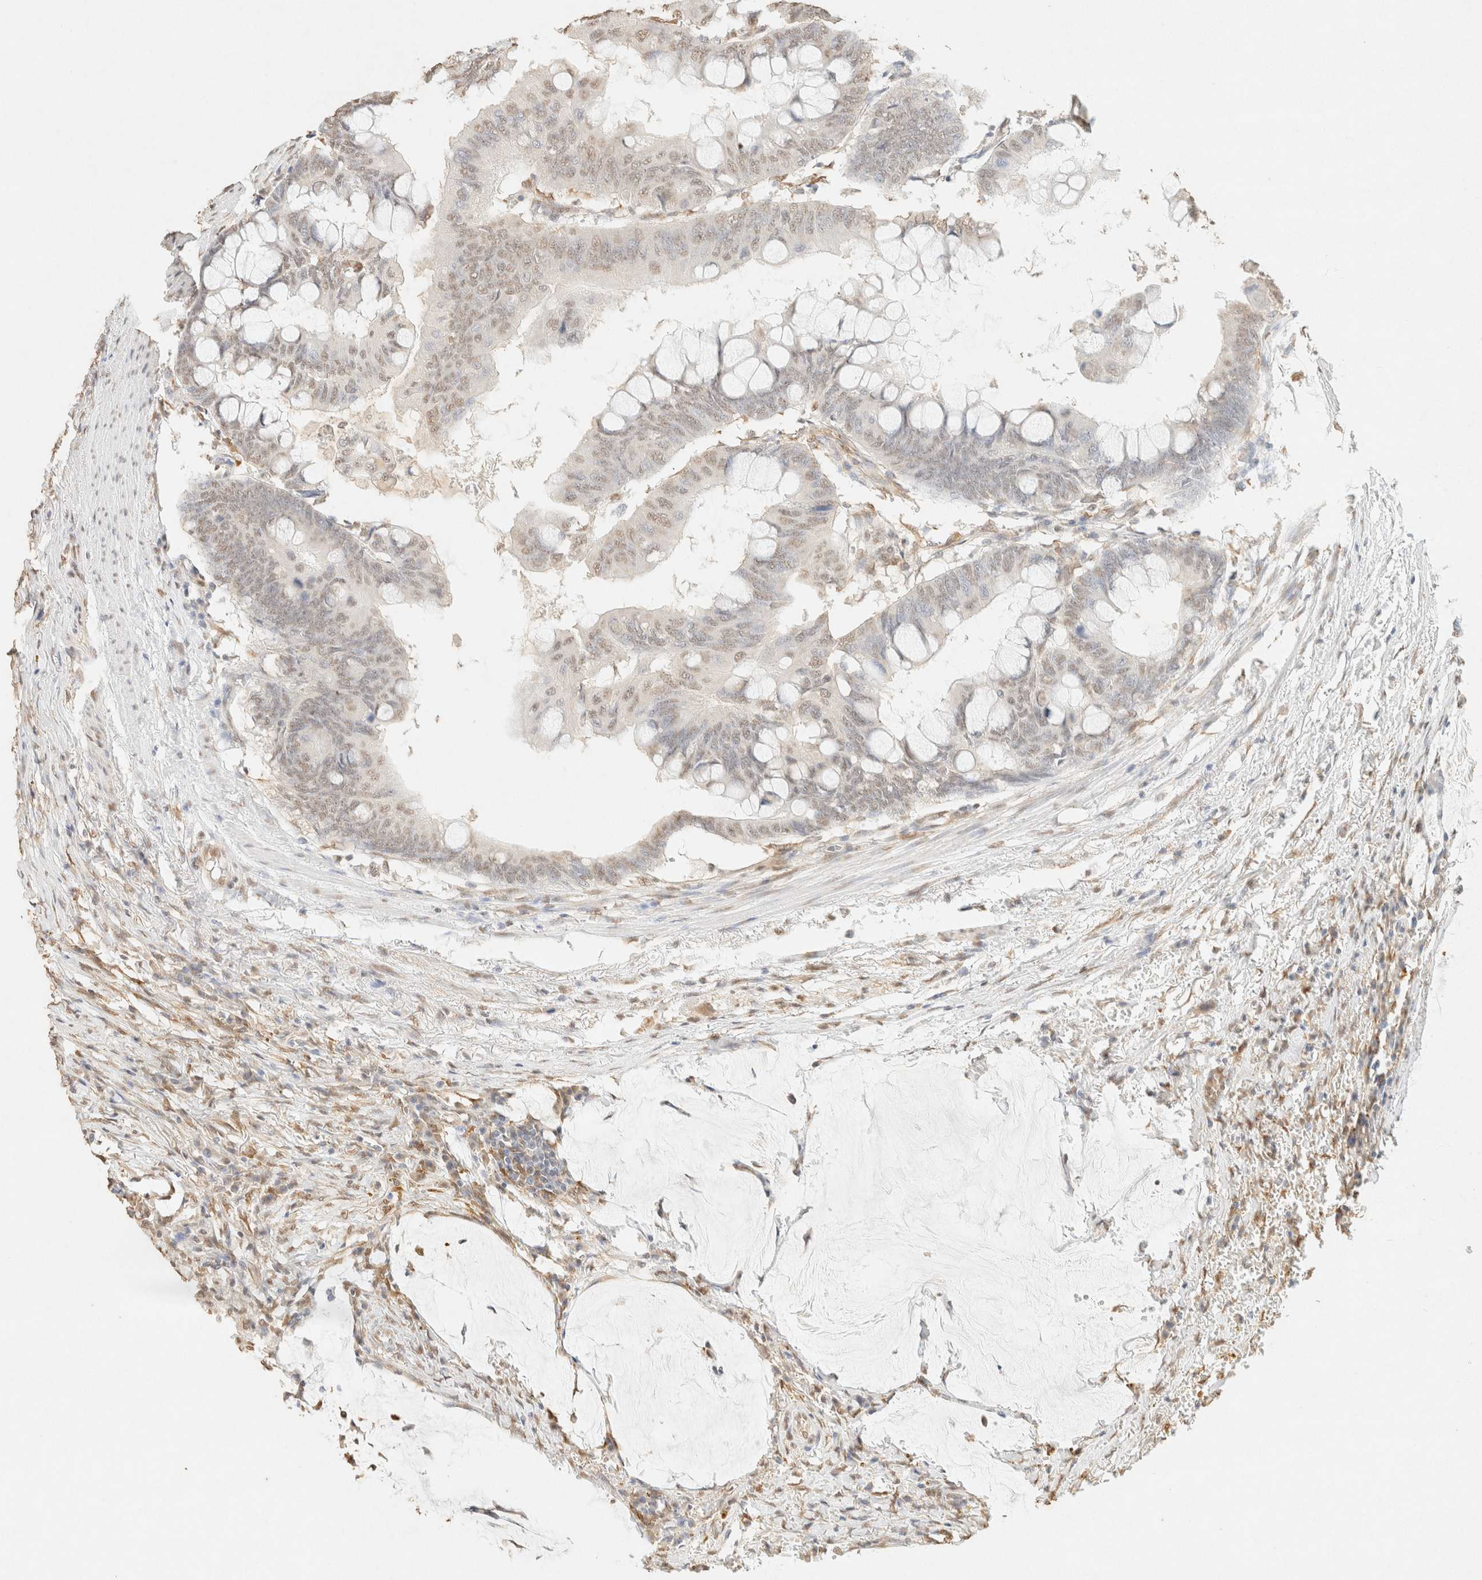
{"staining": {"intensity": "weak", "quantity": ">75%", "location": "nuclear"}, "tissue": "colorectal cancer", "cell_type": "Tumor cells", "image_type": "cancer", "snomed": [{"axis": "morphology", "description": "Normal tissue, NOS"}, {"axis": "morphology", "description": "Adenocarcinoma, NOS"}, {"axis": "topography", "description": "Rectum"}, {"axis": "topography", "description": "Peripheral nerve tissue"}], "caption": "Protein expression analysis of adenocarcinoma (colorectal) reveals weak nuclear positivity in approximately >75% of tumor cells. (DAB IHC, brown staining for protein, blue staining for nuclei).", "gene": "S100A13", "patient": {"sex": "male", "age": 92}}